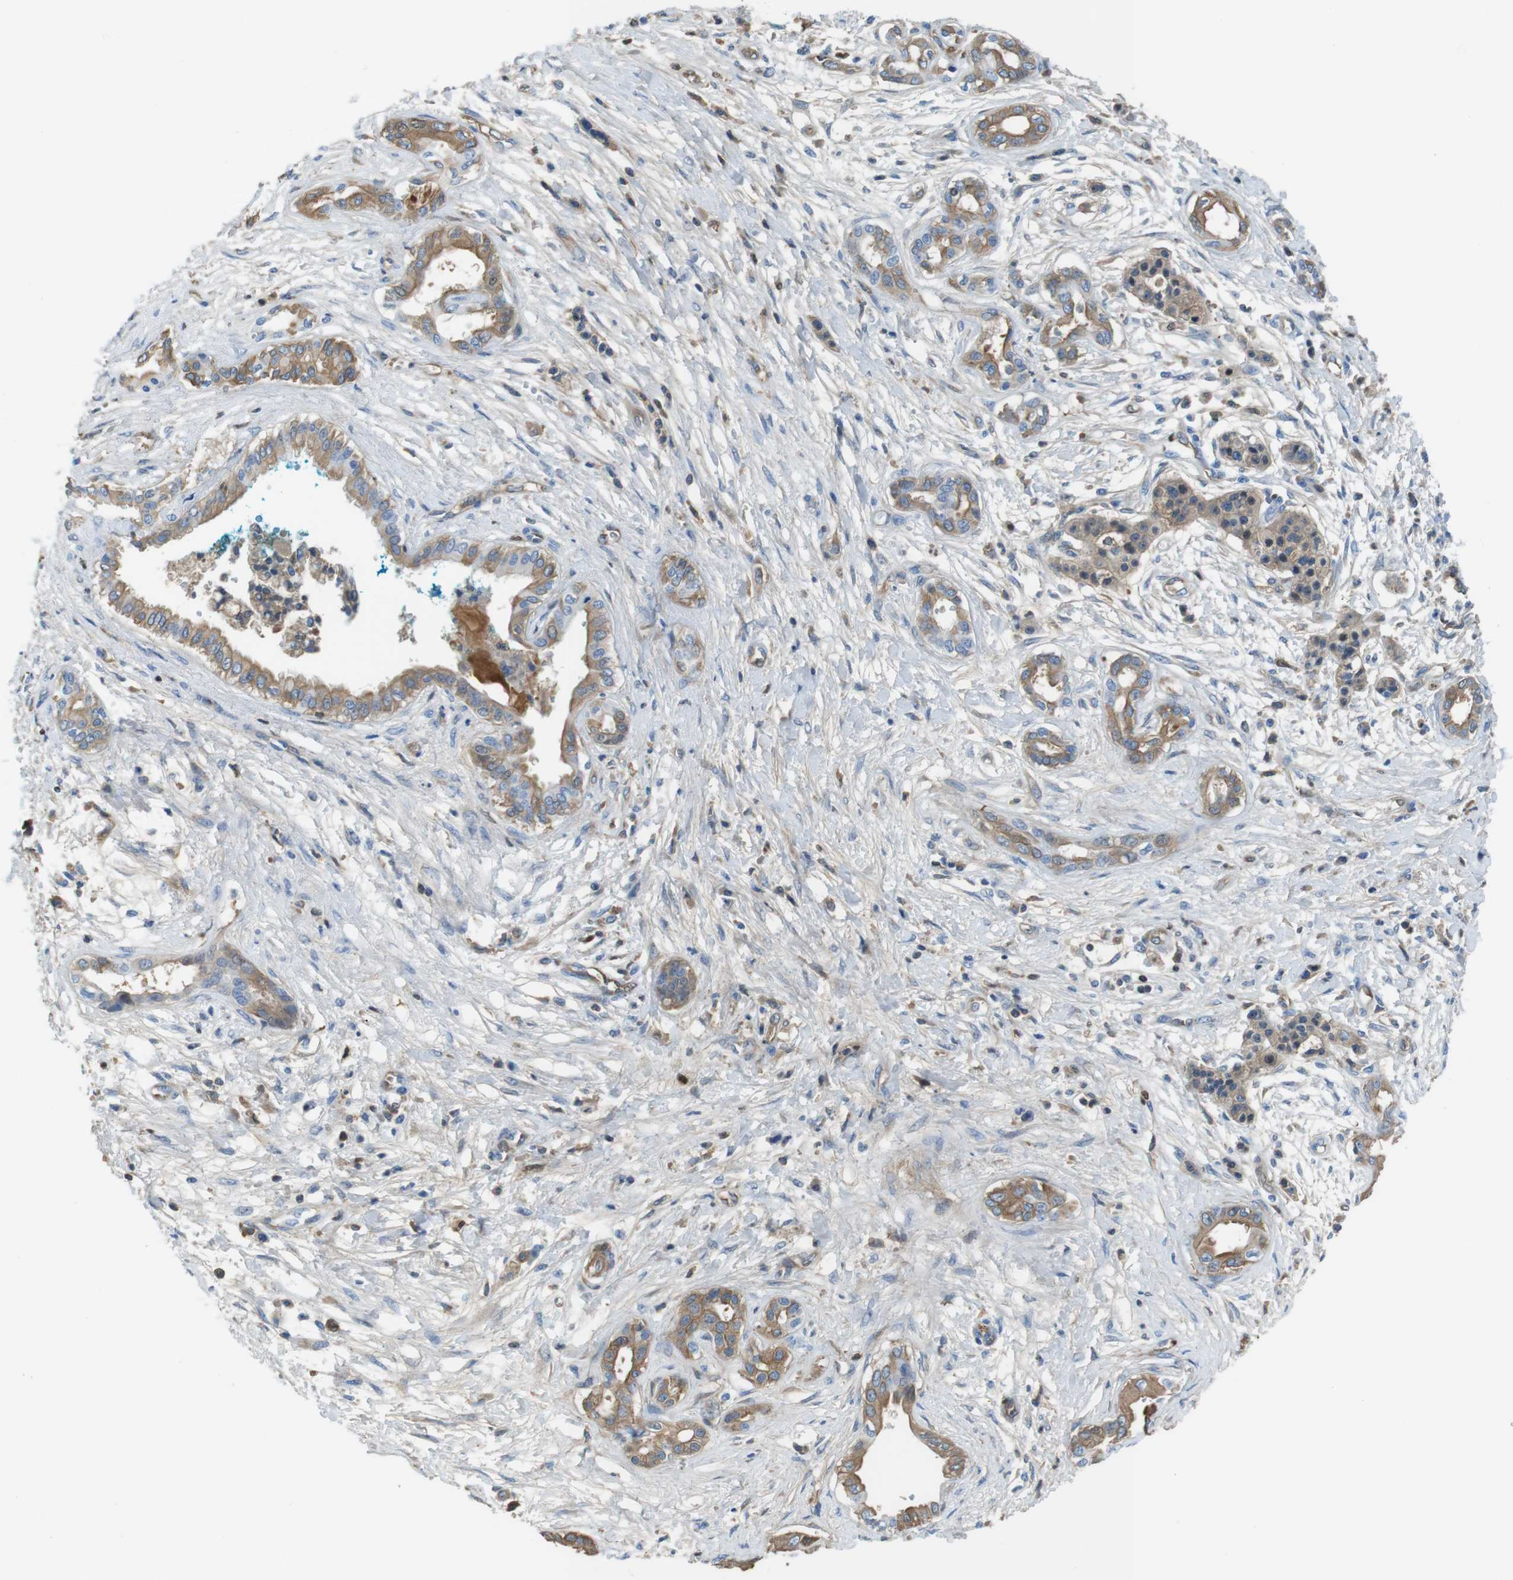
{"staining": {"intensity": "moderate", "quantity": ">75%", "location": "cytoplasmic/membranous"}, "tissue": "pancreatic cancer", "cell_type": "Tumor cells", "image_type": "cancer", "snomed": [{"axis": "morphology", "description": "Adenocarcinoma, NOS"}, {"axis": "topography", "description": "Pancreas"}], "caption": "Immunohistochemical staining of human pancreatic adenocarcinoma demonstrates medium levels of moderate cytoplasmic/membranous expression in about >75% of tumor cells.", "gene": "TMPRSS15", "patient": {"sex": "male", "age": 56}}